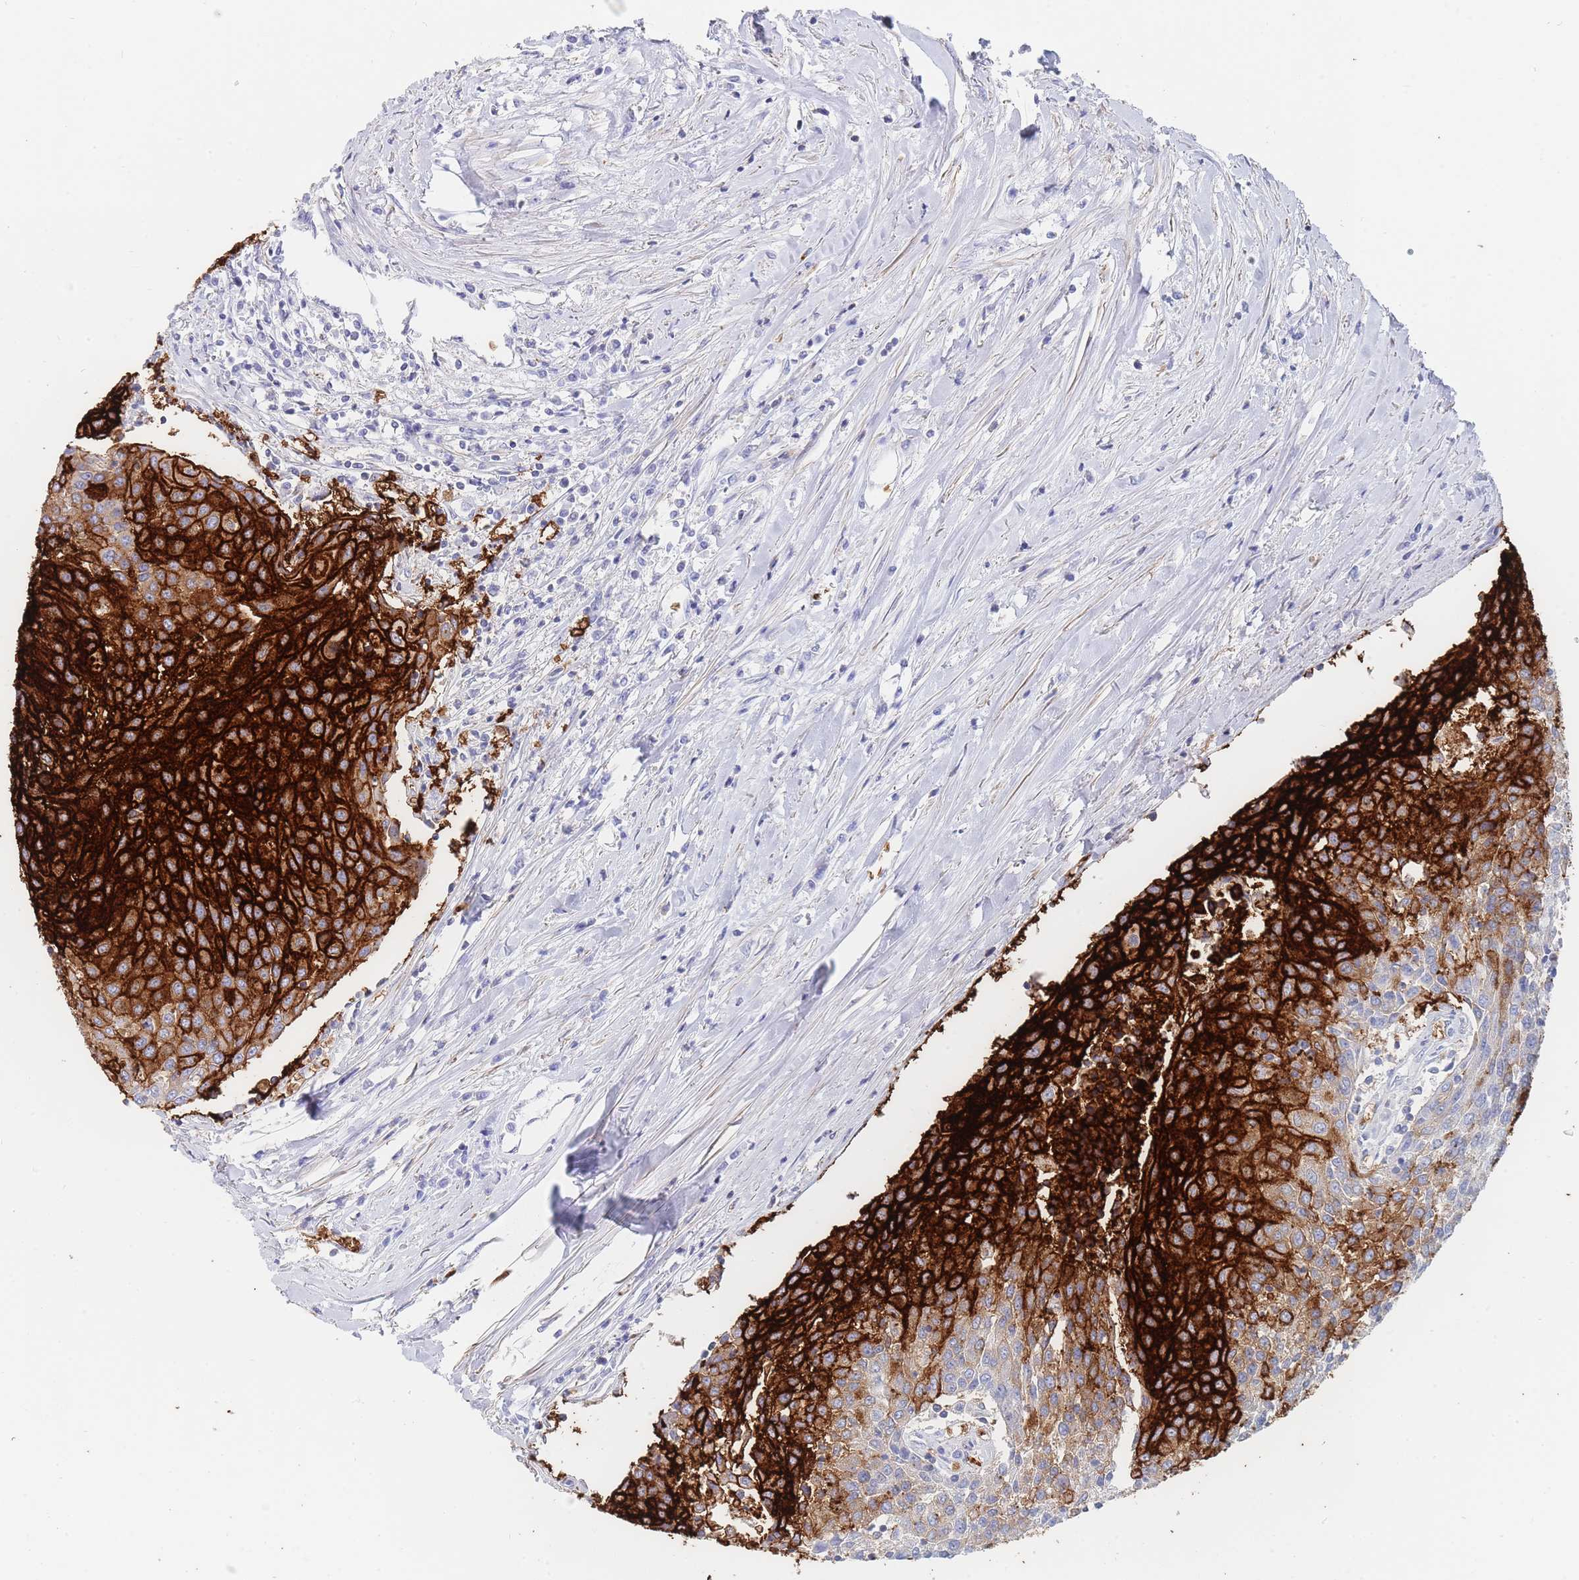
{"staining": {"intensity": "strong", "quantity": ">75%", "location": "cytoplasmic/membranous"}, "tissue": "urothelial cancer", "cell_type": "Tumor cells", "image_type": "cancer", "snomed": [{"axis": "morphology", "description": "Urothelial carcinoma, High grade"}, {"axis": "topography", "description": "Urinary bladder"}], "caption": "Tumor cells exhibit high levels of strong cytoplasmic/membranous expression in about >75% of cells in urothelial cancer.", "gene": "SLC2A1", "patient": {"sex": "female", "age": 85}}